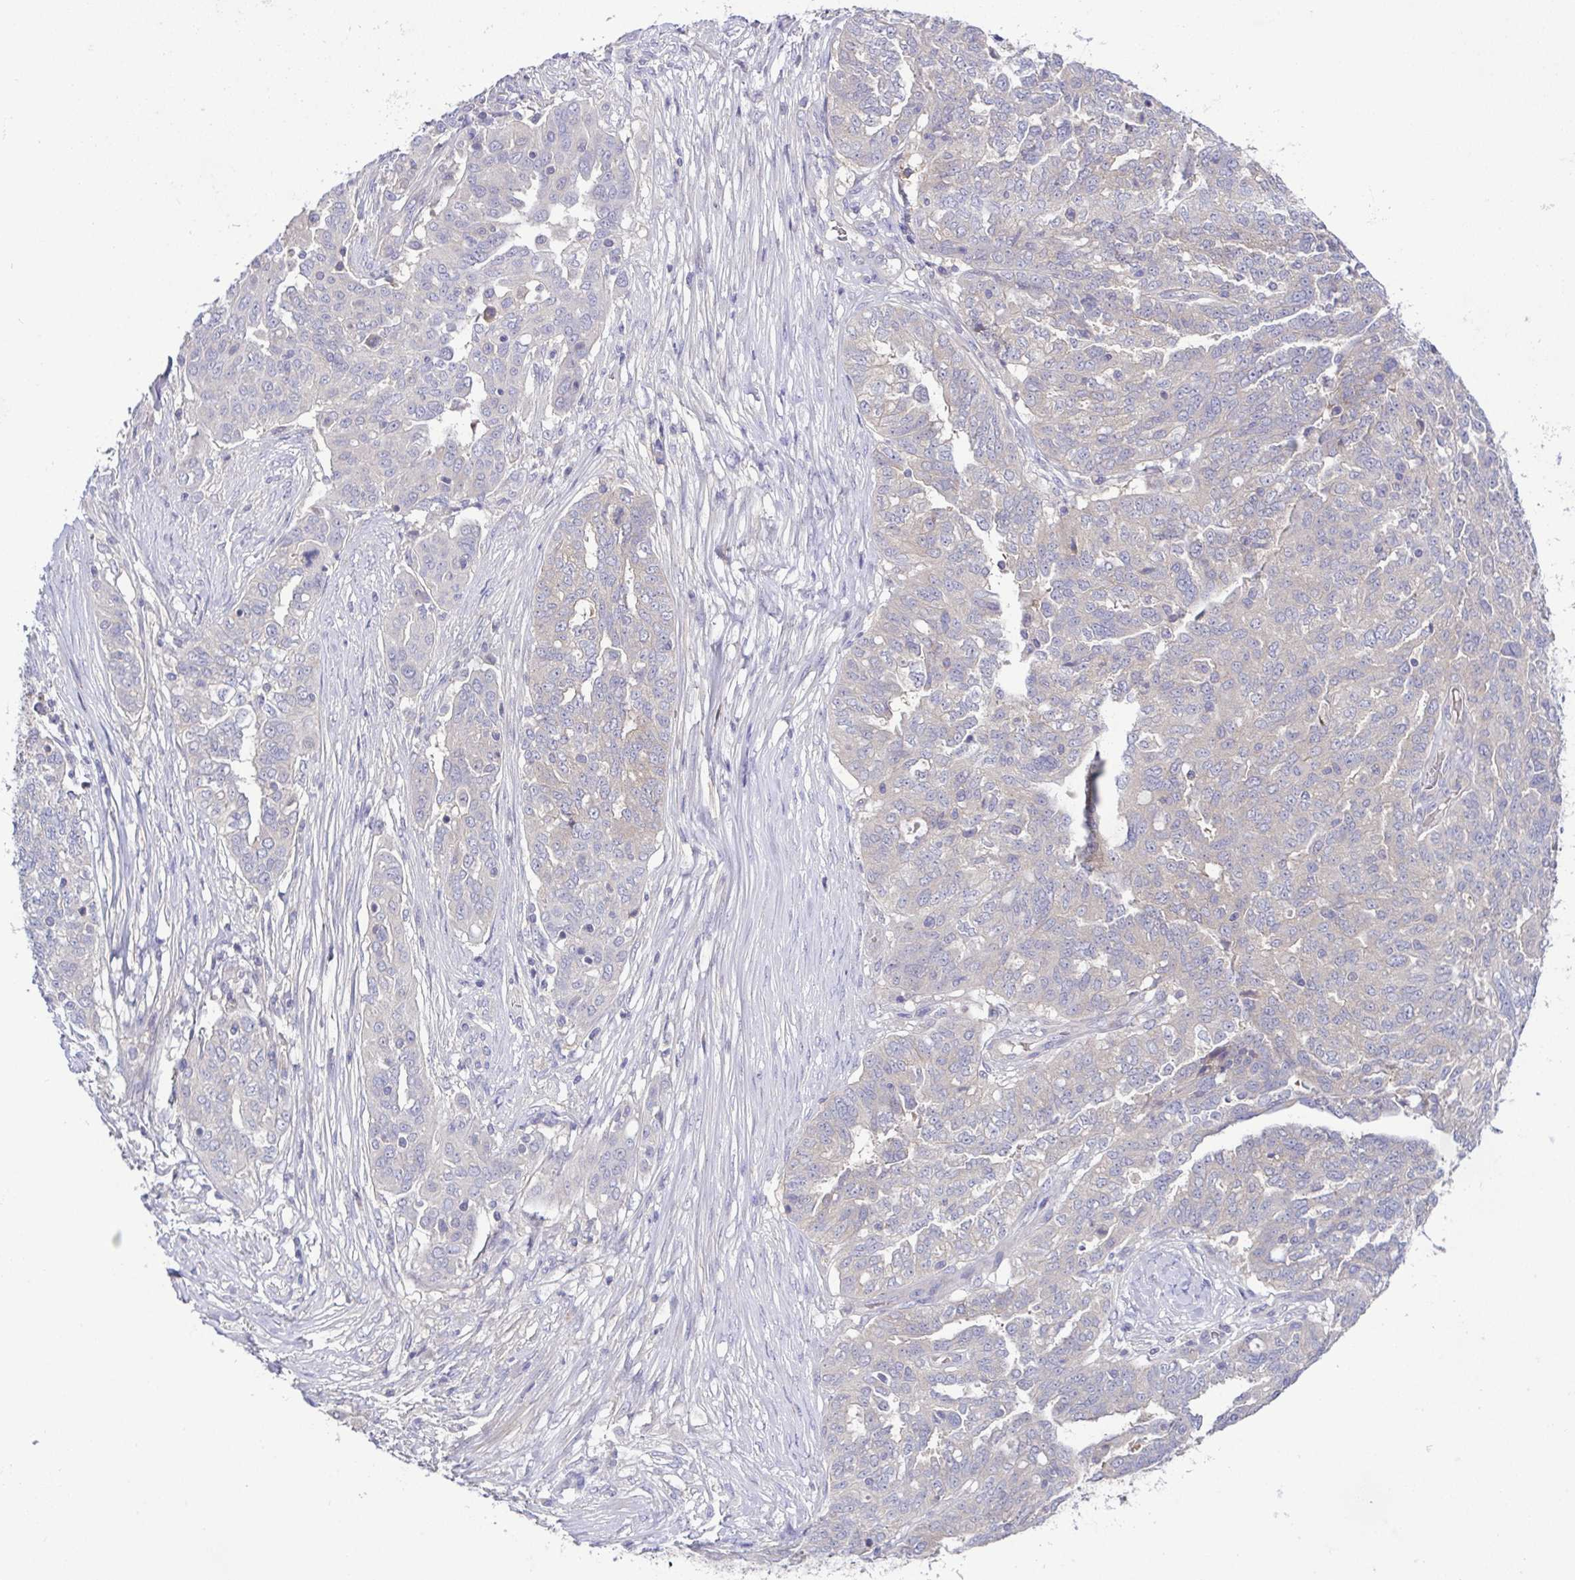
{"staining": {"intensity": "negative", "quantity": "none", "location": "none"}, "tissue": "ovarian cancer", "cell_type": "Tumor cells", "image_type": "cancer", "snomed": [{"axis": "morphology", "description": "Cystadenocarcinoma, serous, NOS"}, {"axis": "topography", "description": "Ovary"}], "caption": "Histopathology image shows no significant protein positivity in tumor cells of ovarian serous cystadenocarcinoma.", "gene": "CFAP97D1", "patient": {"sex": "female", "age": 67}}